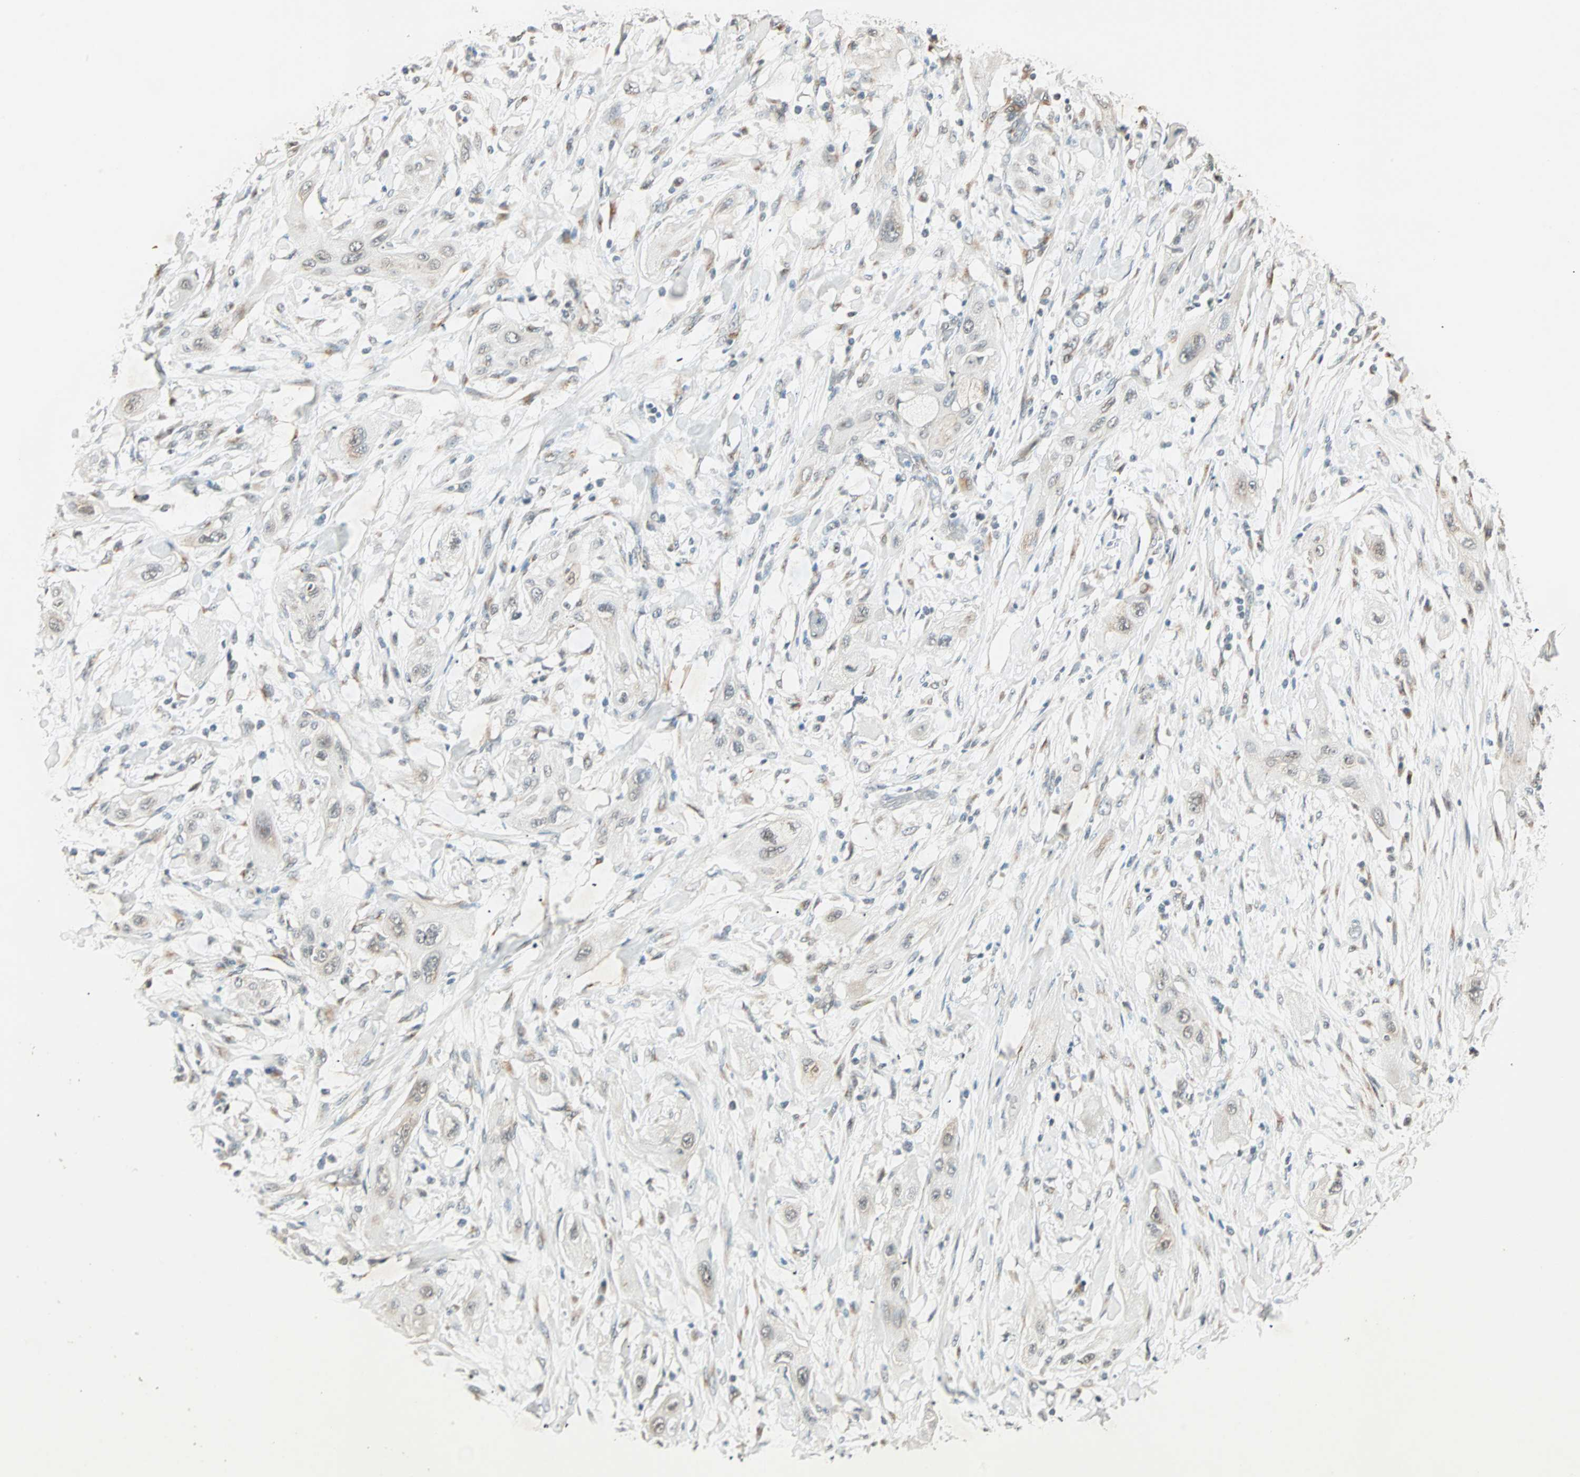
{"staining": {"intensity": "weak", "quantity": "<25%", "location": "cytoplasmic/membranous"}, "tissue": "lung cancer", "cell_type": "Tumor cells", "image_type": "cancer", "snomed": [{"axis": "morphology", "description": "Squamous cell carcinoma, NOS"}, {"axis": "topography", "description": "Lung"}], "caption": "This is an immunohistochemistry image of squamous cell carcinoma (lung). There is no staining in tumor cells.", "gene": "PRDM2", "patient": {"sex": "female", "age": 47}}